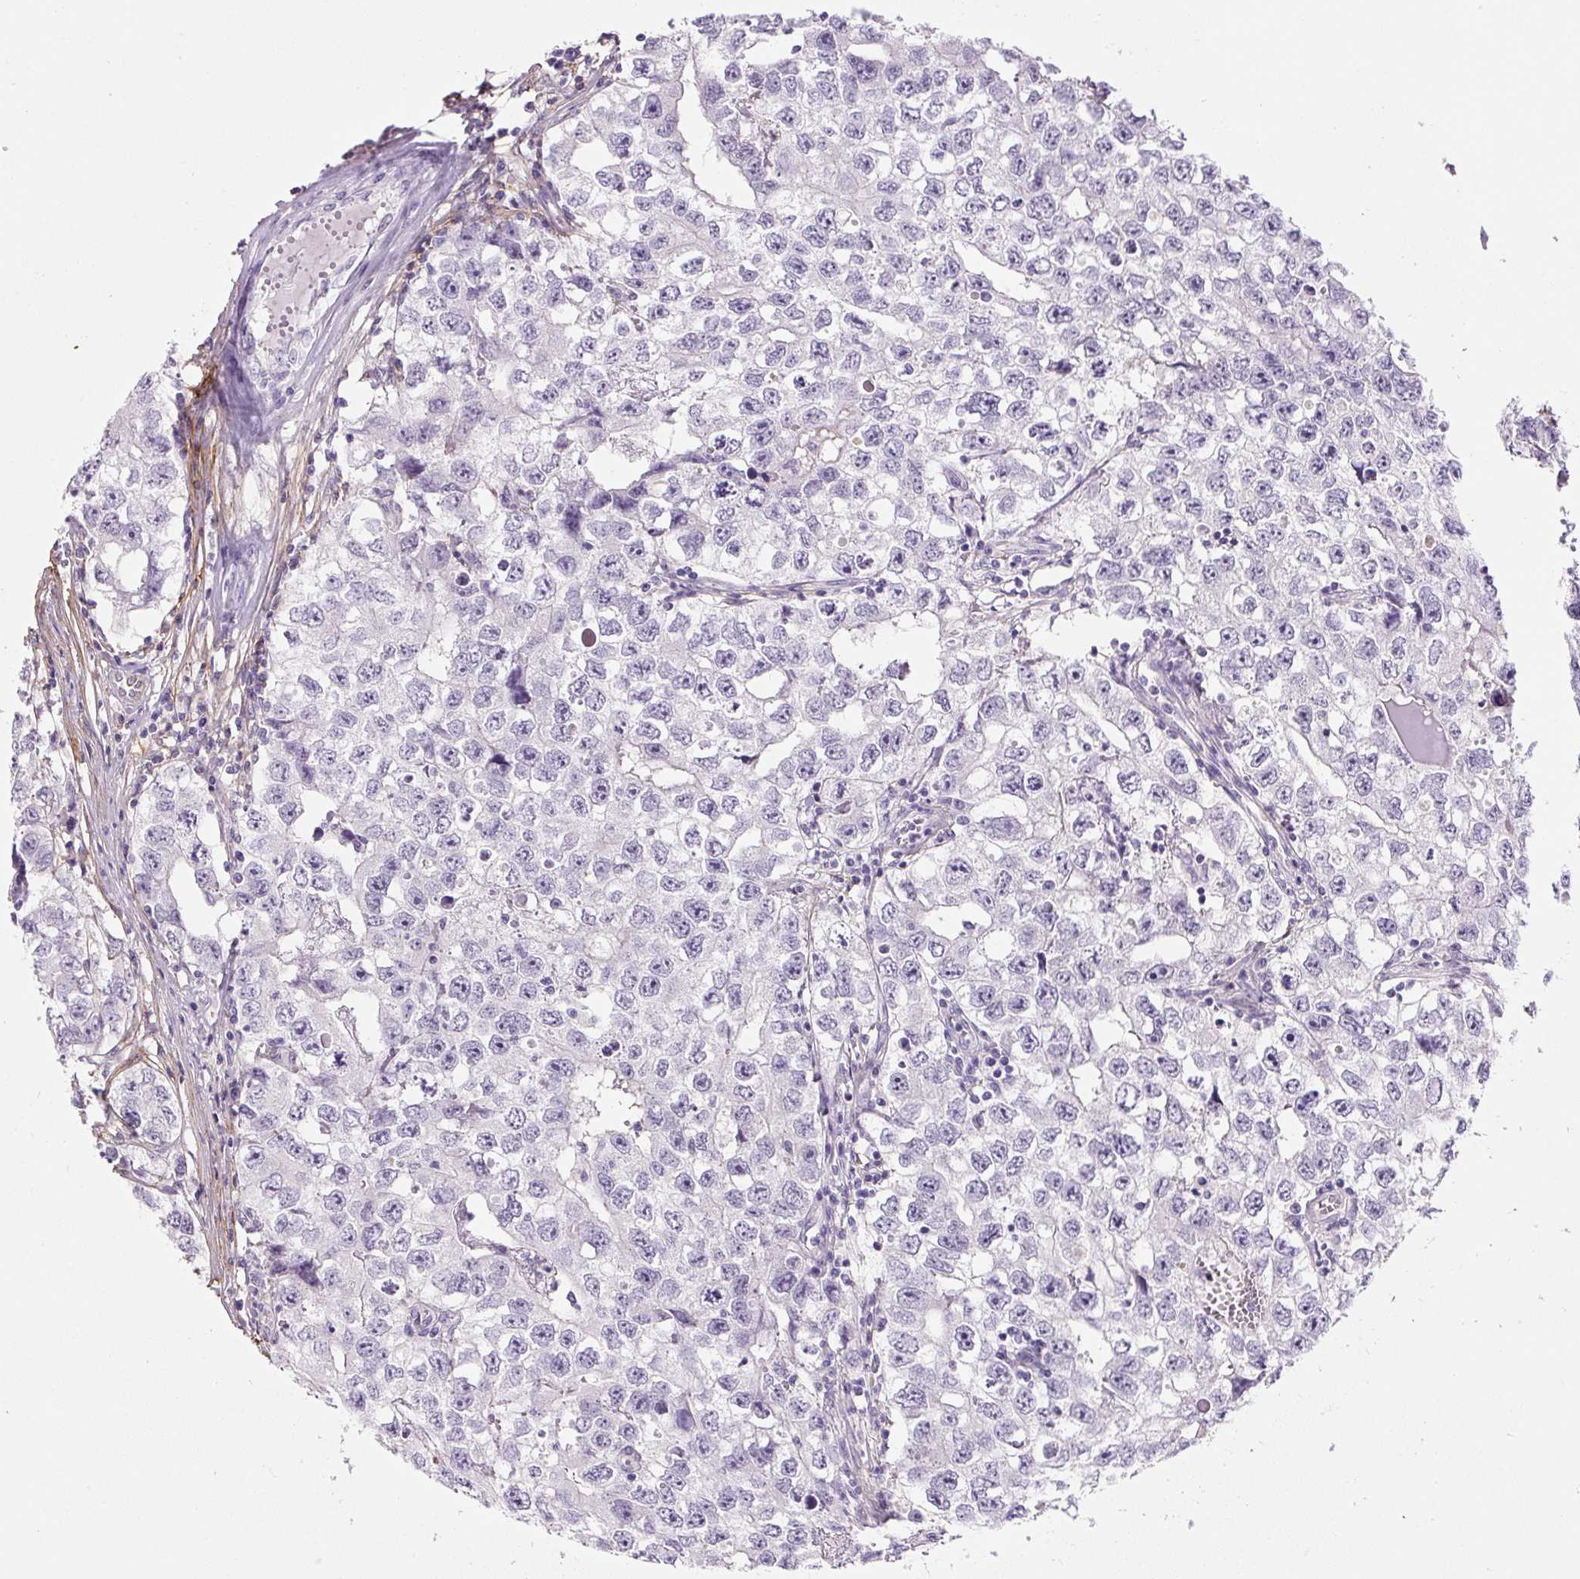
{"staining": {"intensity": "negative", "quantity": "none", "location": "none"}, "tissue": "testis cancer", "cell_type": "Tumor cells", "image_type": "cancer", "snomed": [{"axis": "morphology", "description": "Seminoma, NOS"}, {"axis": "morphology", "description": "Carcinoma, Embryonal, NOS"}, {"axis": "topography", "description": "Testis"}], "caption": "This photomicrograph is of testis seminoma stained with immunohistochemistry to label a protein in brown with the nuclei are counter-stained blue. There is no positivity in tumor cells. (Stains: DAB (3,3'-diaminobenzidine) IHC with hematoxylin counter stain, Microscopy: brightfield microscopy at high magnification).", "gene": "FBN1", "patient": {"sex": "male", "age": 43}}